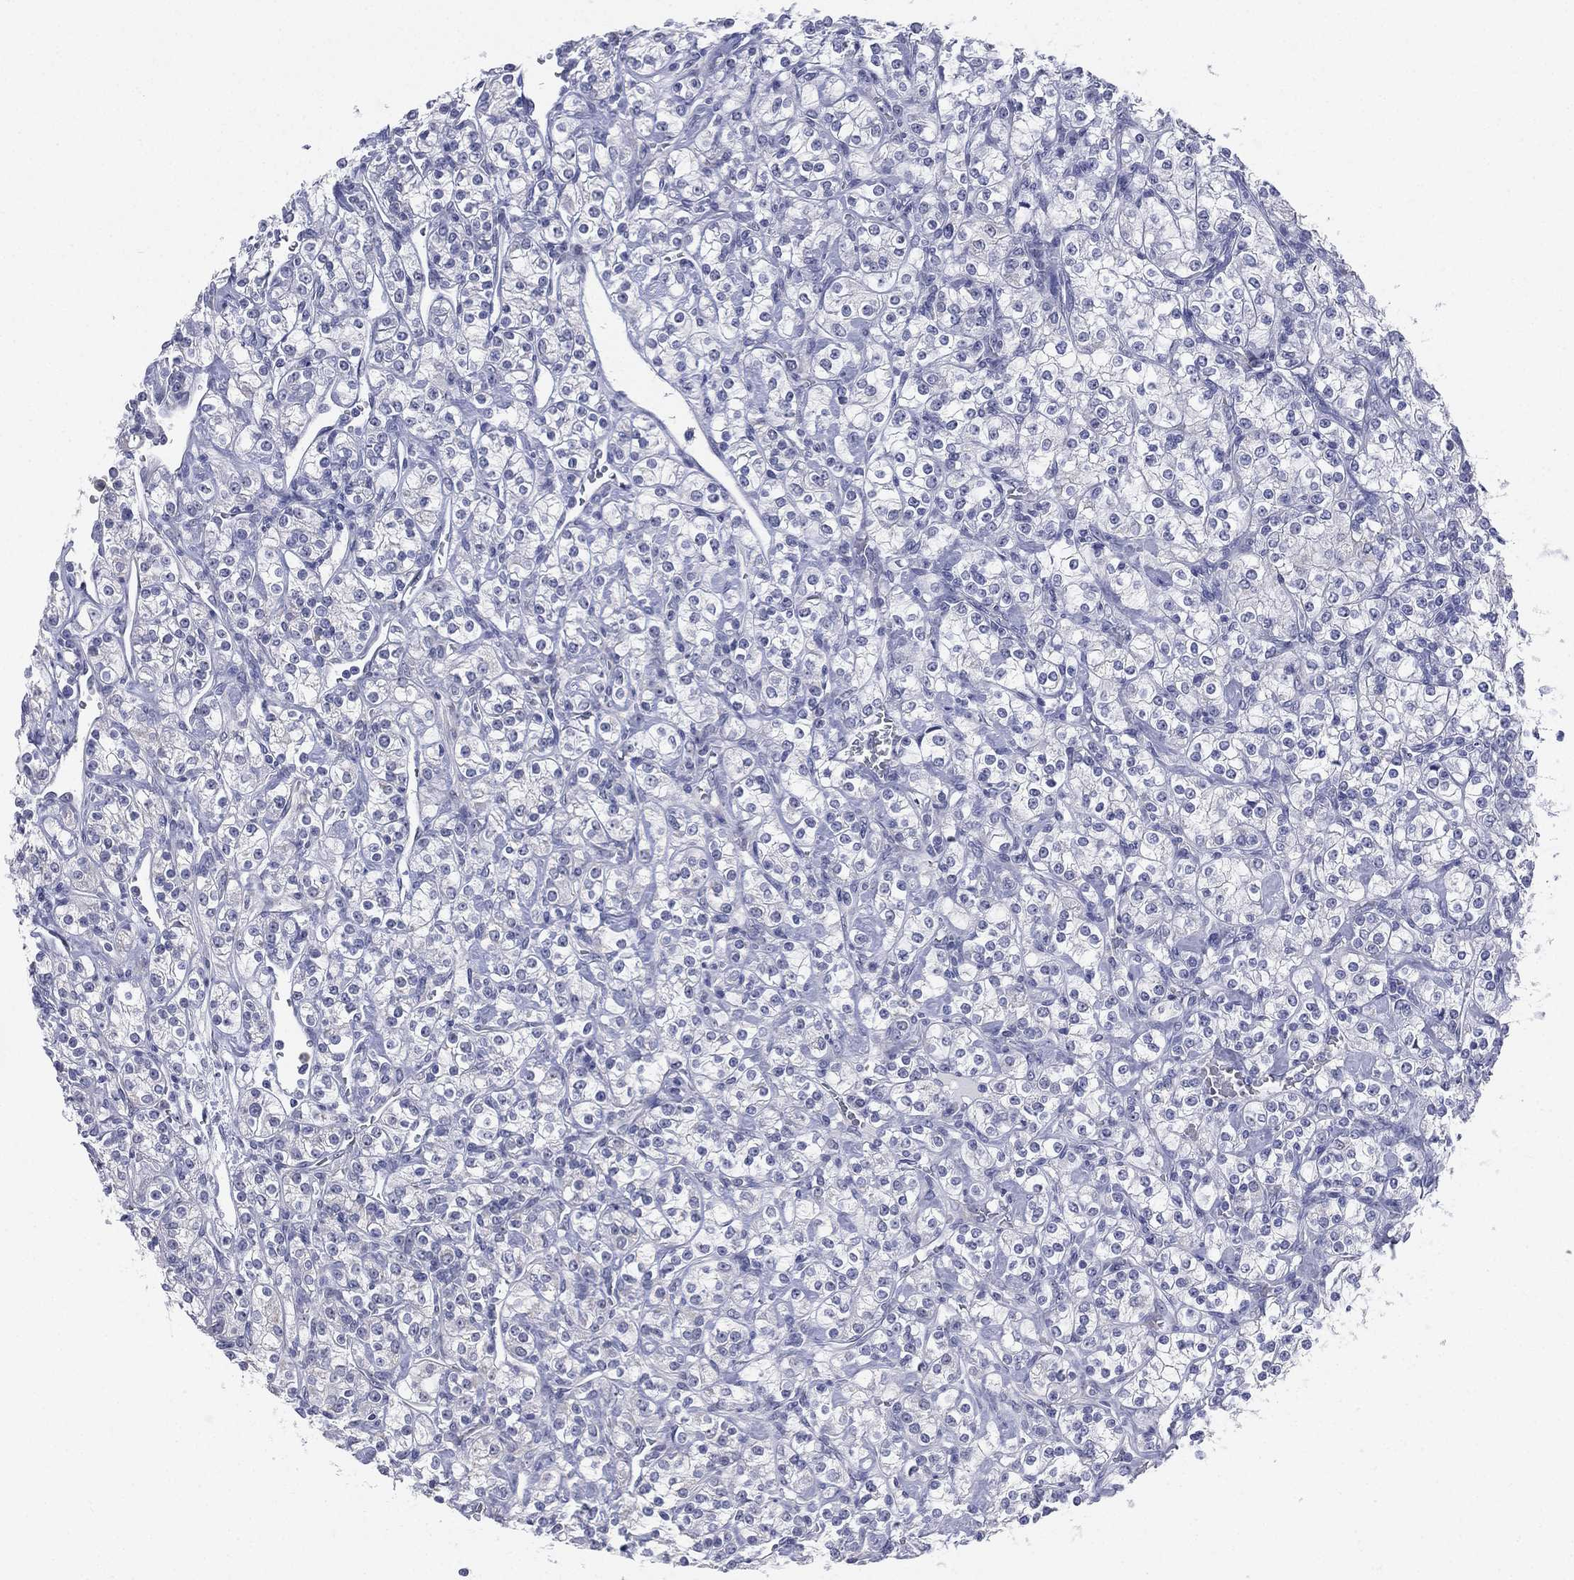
{"staining": {"intensity": "negative", "quantity": "none", "location": "none"}, "tissue": "renal cancer", "cell_type": "Tumor cells", "image_type": "cancer", "snomed": [{"axis": "morphology", "description": "Adenocarcinoma, NOS"}, {"axis": "topography", "description": "Kidney"}], "caption": "DAB immunohistochemical staining of renal cancer (adenocarcinoma) shows no significant staining in tumor cells.", "gene": "CD22", "patient": {"sex": "male", "age": 77}}